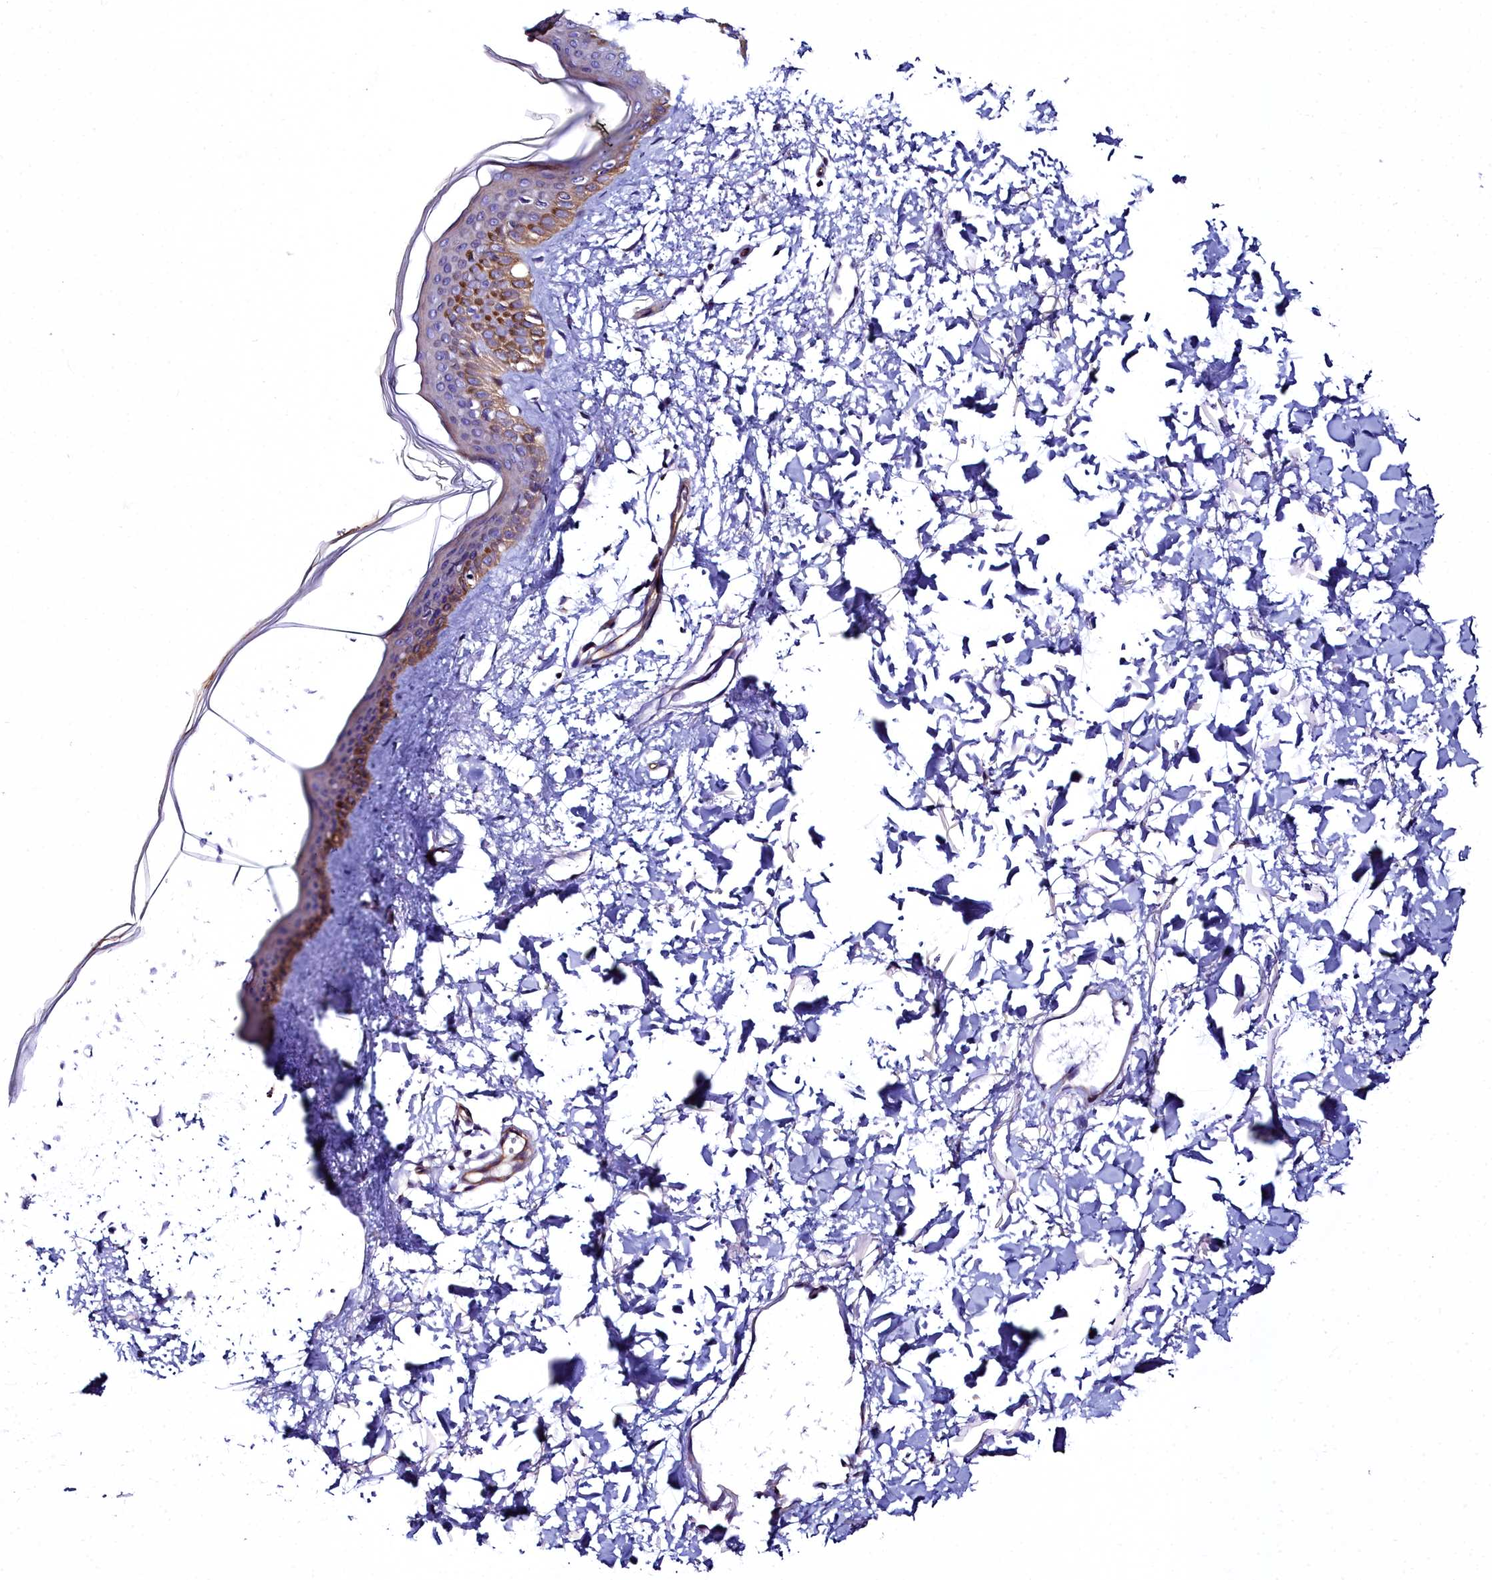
{"staining": {"intensity": "negative", "quantity": "none", "location": "none"}, "tissue": "skin", "cell_type": "Fibroblasts", "image_type": "normal", "snomed": [{"axis": "morphology", "description": "Normal tissue, NOS"}, {"axis": "topography", "description": "Skin"}], "caption": "This is an immunohistochemistry (IHC) micrograph of normal skin. There is no positivity in fibroblasts.", "gene": "FADS3", "patient": {"sex": "female", "age": 58}}